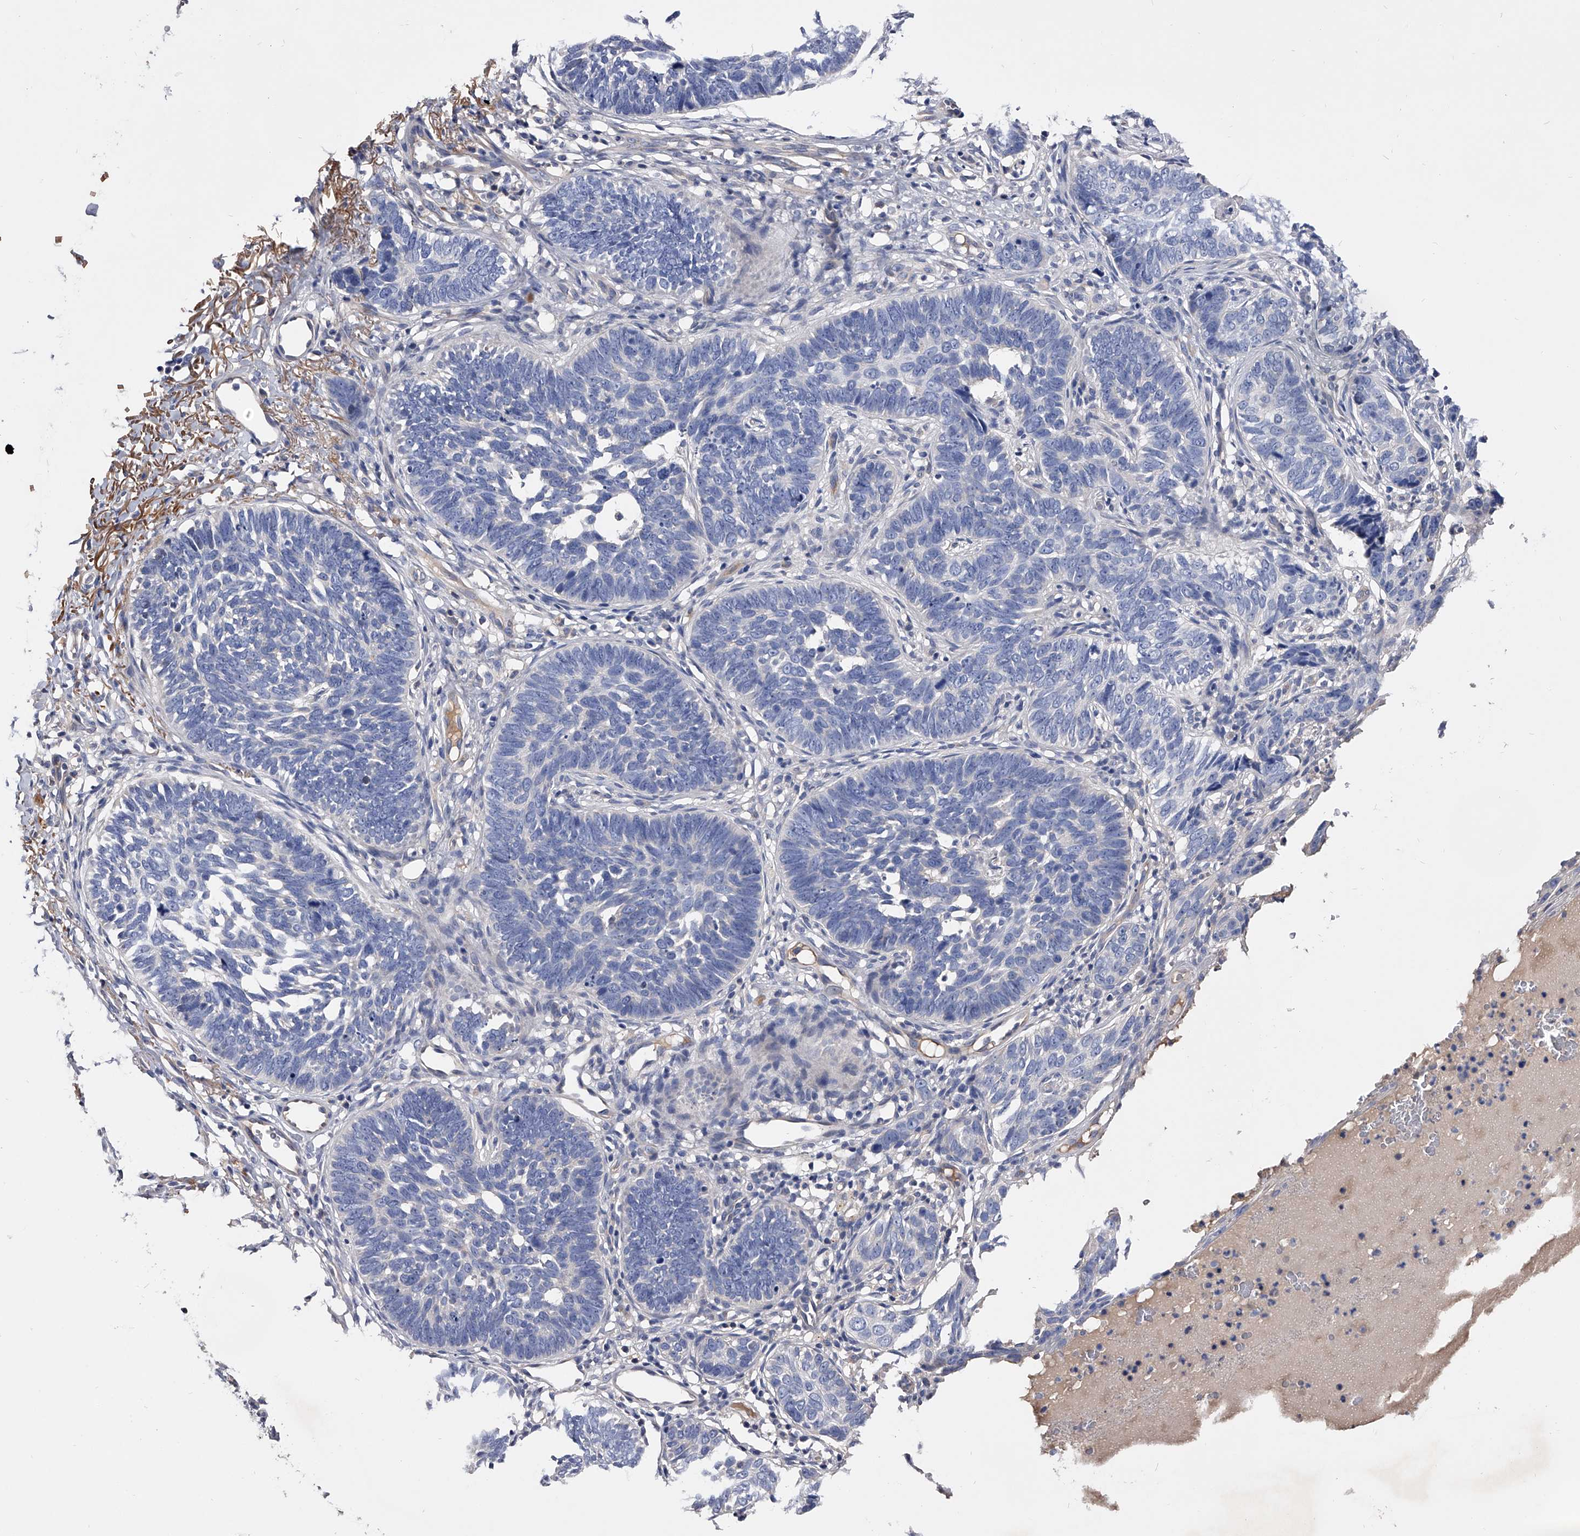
{"staining": {"intensity": "negative", "quantity": "none", "location": "none"}, "tissue": "skin cancer", "cell_type": "Tumor cells", "image_type": "cancer", "snomed": [{"axis": "morphology", "description": "Normal tissue, NOS"}, {"axis": "morphology", "description": "Basal cell carcinoma"}, {"axis": "topography", "description": "Skin"}], "caption": "A high-resolution photomicrograph shows immunohistochemistry (IHC) staining of skin basal cell carcinoma, which shows no significant expression in tumor cells. The staining is performed using DAB brown chromogen with nuclei counter-stained in using hematoxylin.", "gene": "EFCAB7", "patient": {"sex": "male", "age": 77}}